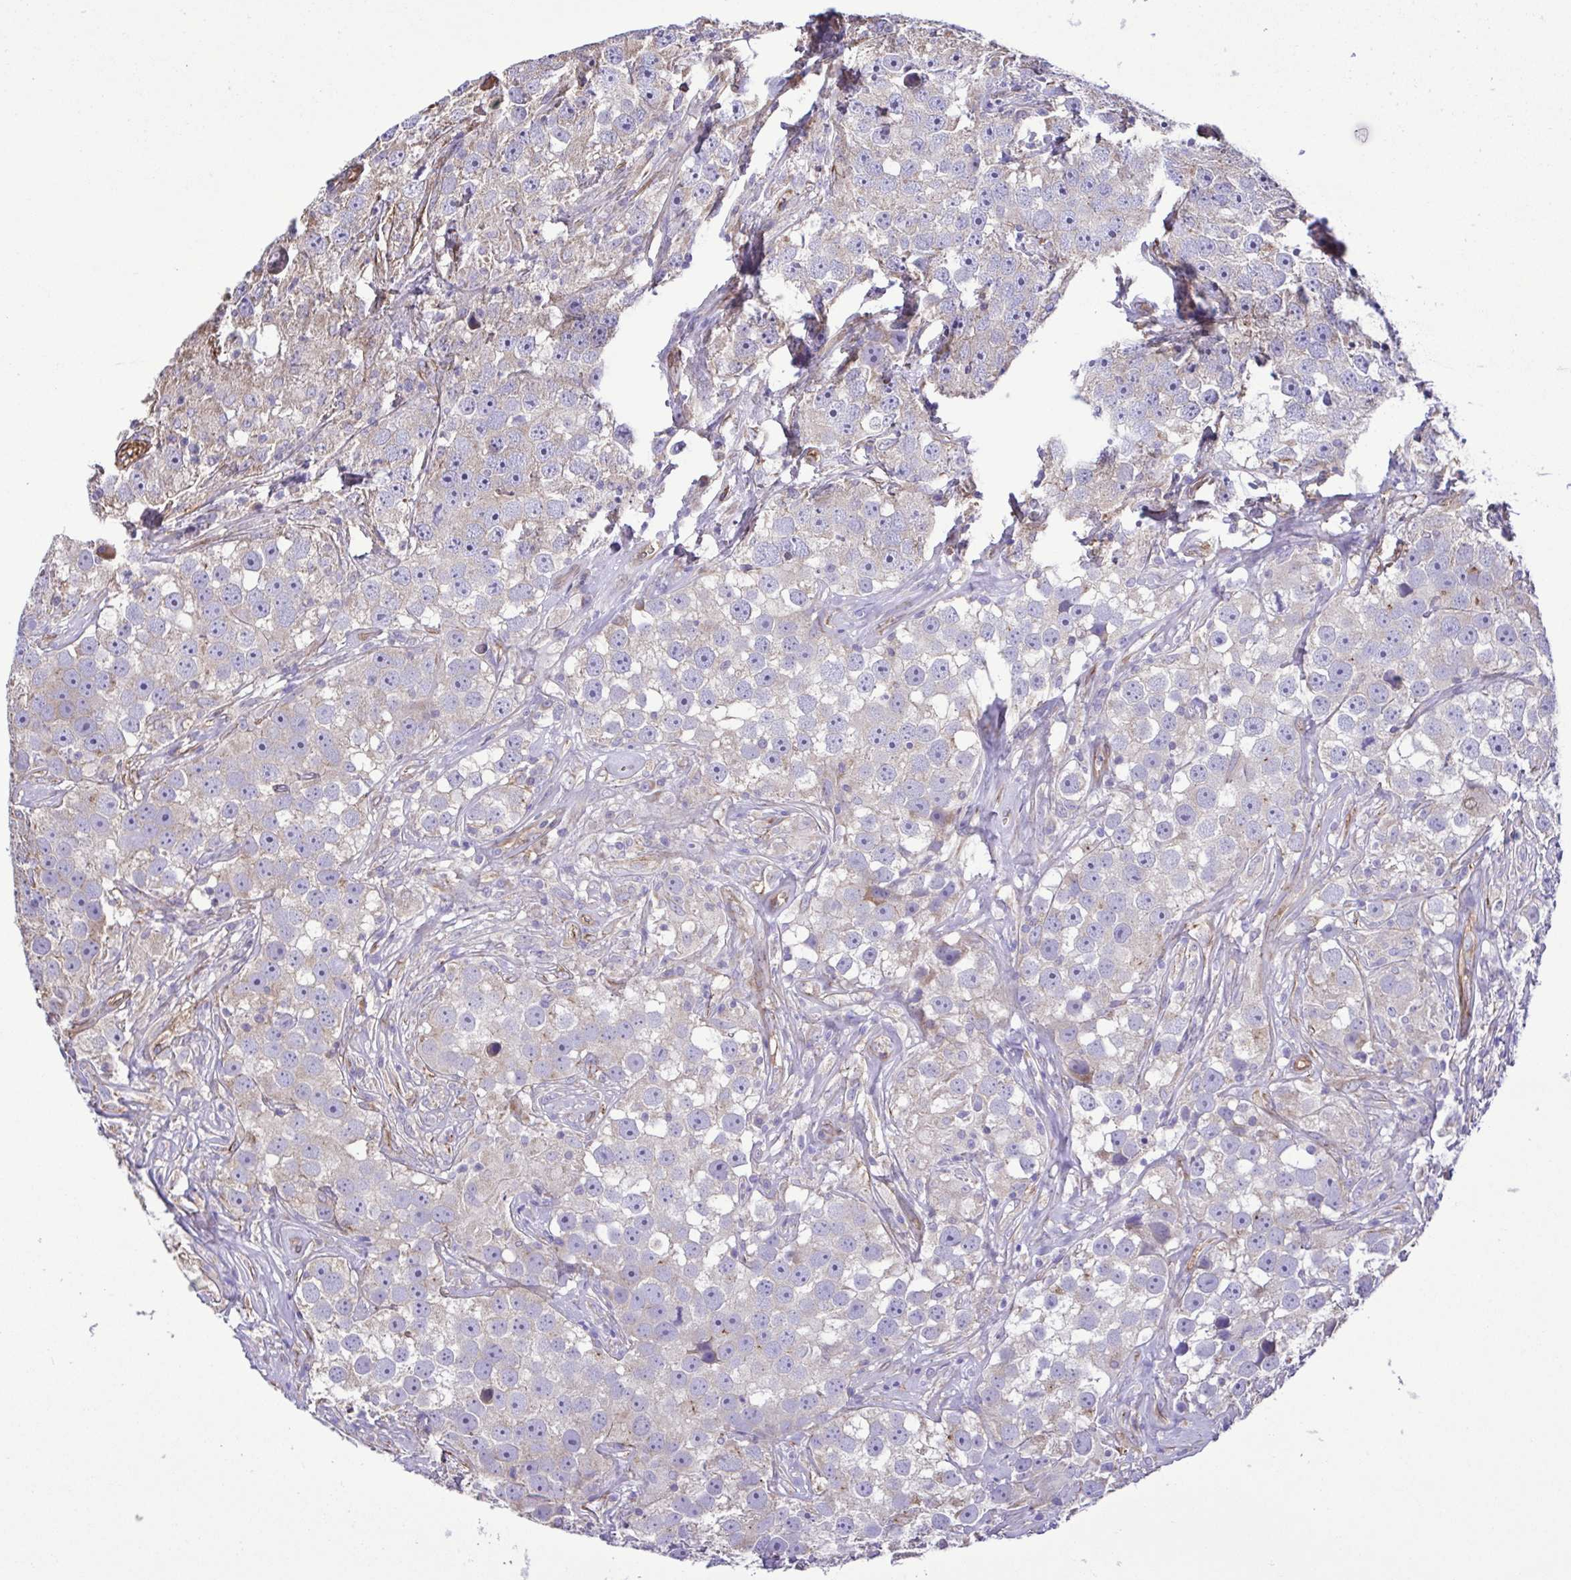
{"staining": {"intensity": "negative", "quantity": "none", "location": "none"}, "tissue": "testis cancer", "cell_type": "Tumor cells", "image_type": "cancer", "snomed": [{"axis": "morphology", "description": "Seminoma, NOS"}, {"axis": "topography", "description": "Testis"}], "caption": "A high-resolution micrograph shows immunohistochemistry staining of seminoma (testis), which shows no significant expression in tumor cells.", "gene": "FLT1", "patient": {"sex": "male", "age": 49}}